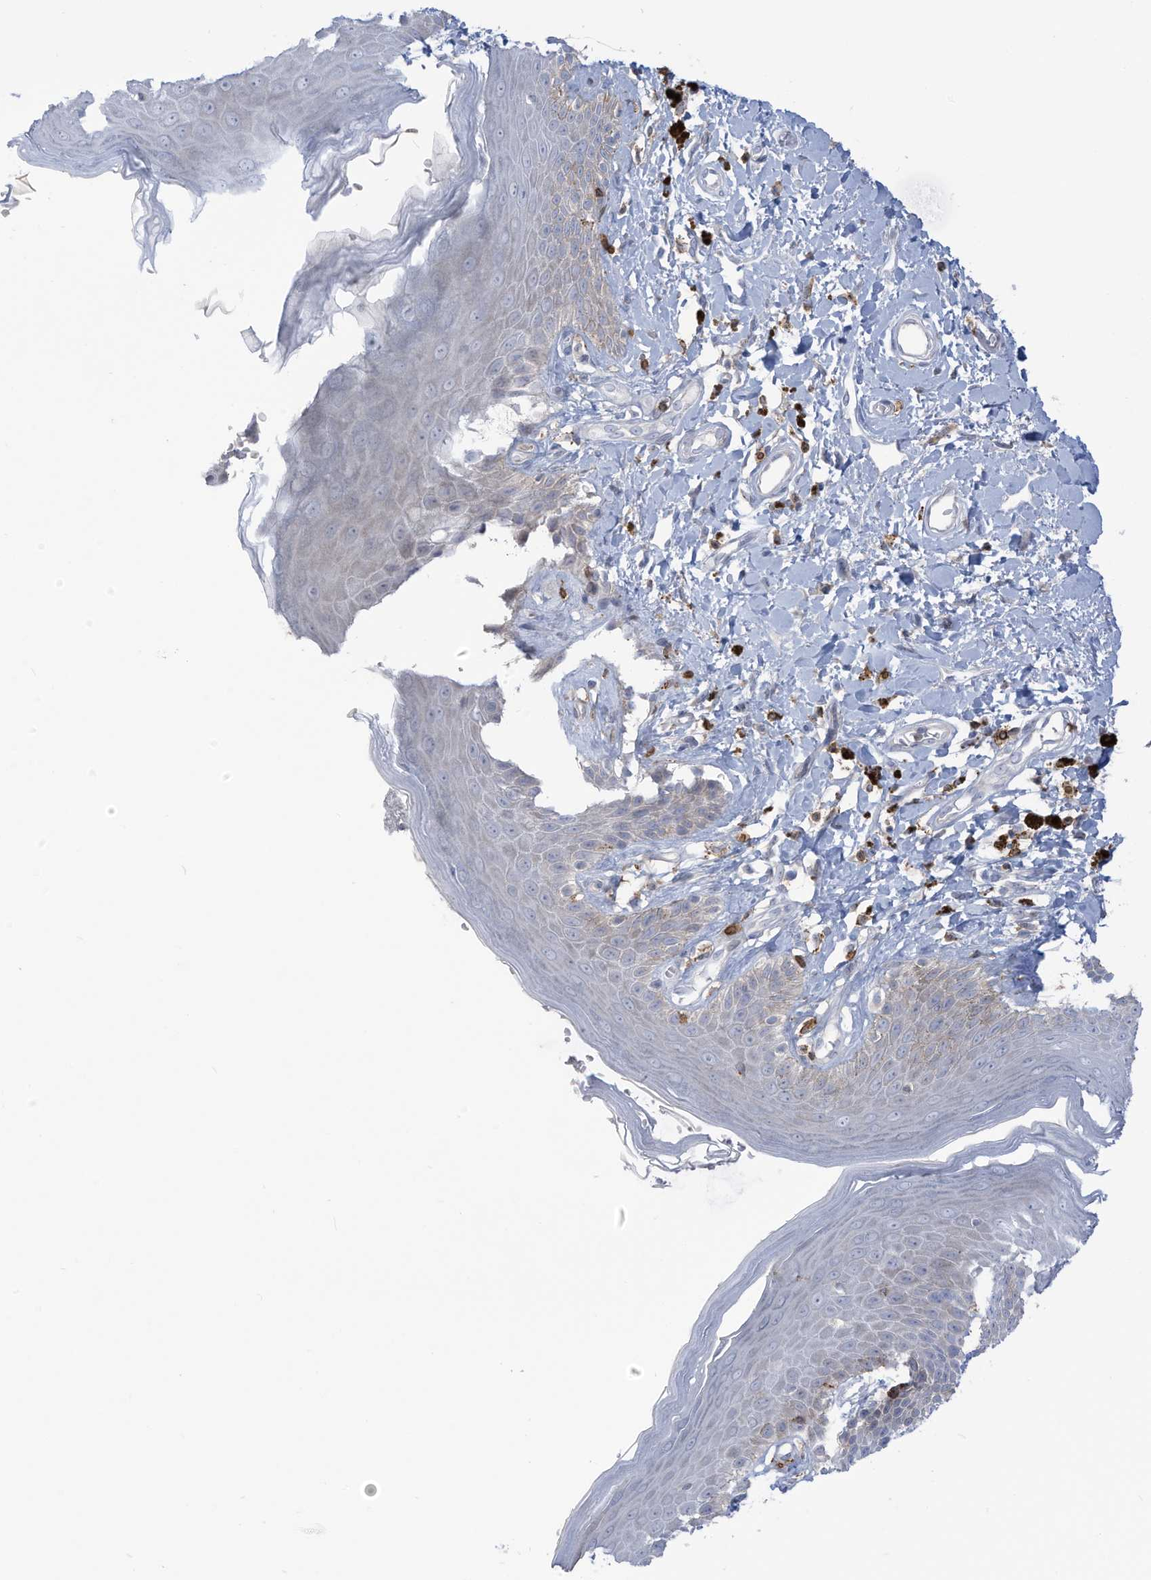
{"staining": {"intensity": "weak", "quantity": "<25%", "location": "cytoplasmic/membranous"}, "tissue": "skin", "cell_type": "Epidermal cells", "image_type": "normal", "snomed": [{"axis": "morphology", "description": "Normal tissue, NOS"}, {"axis": "topography", "description": "Anal"}], "caption": "A high-resolution photomicrograph shows immunohistochemistry (IHC) staining of benign skin, which displays no significant expression in epidermal cells. The staining is performed using DAB brown chromogen with nuclei counter-stained in using hematoxylin.", "gene": "NOTO", "patient": {"sex": "female", "age": 78}}